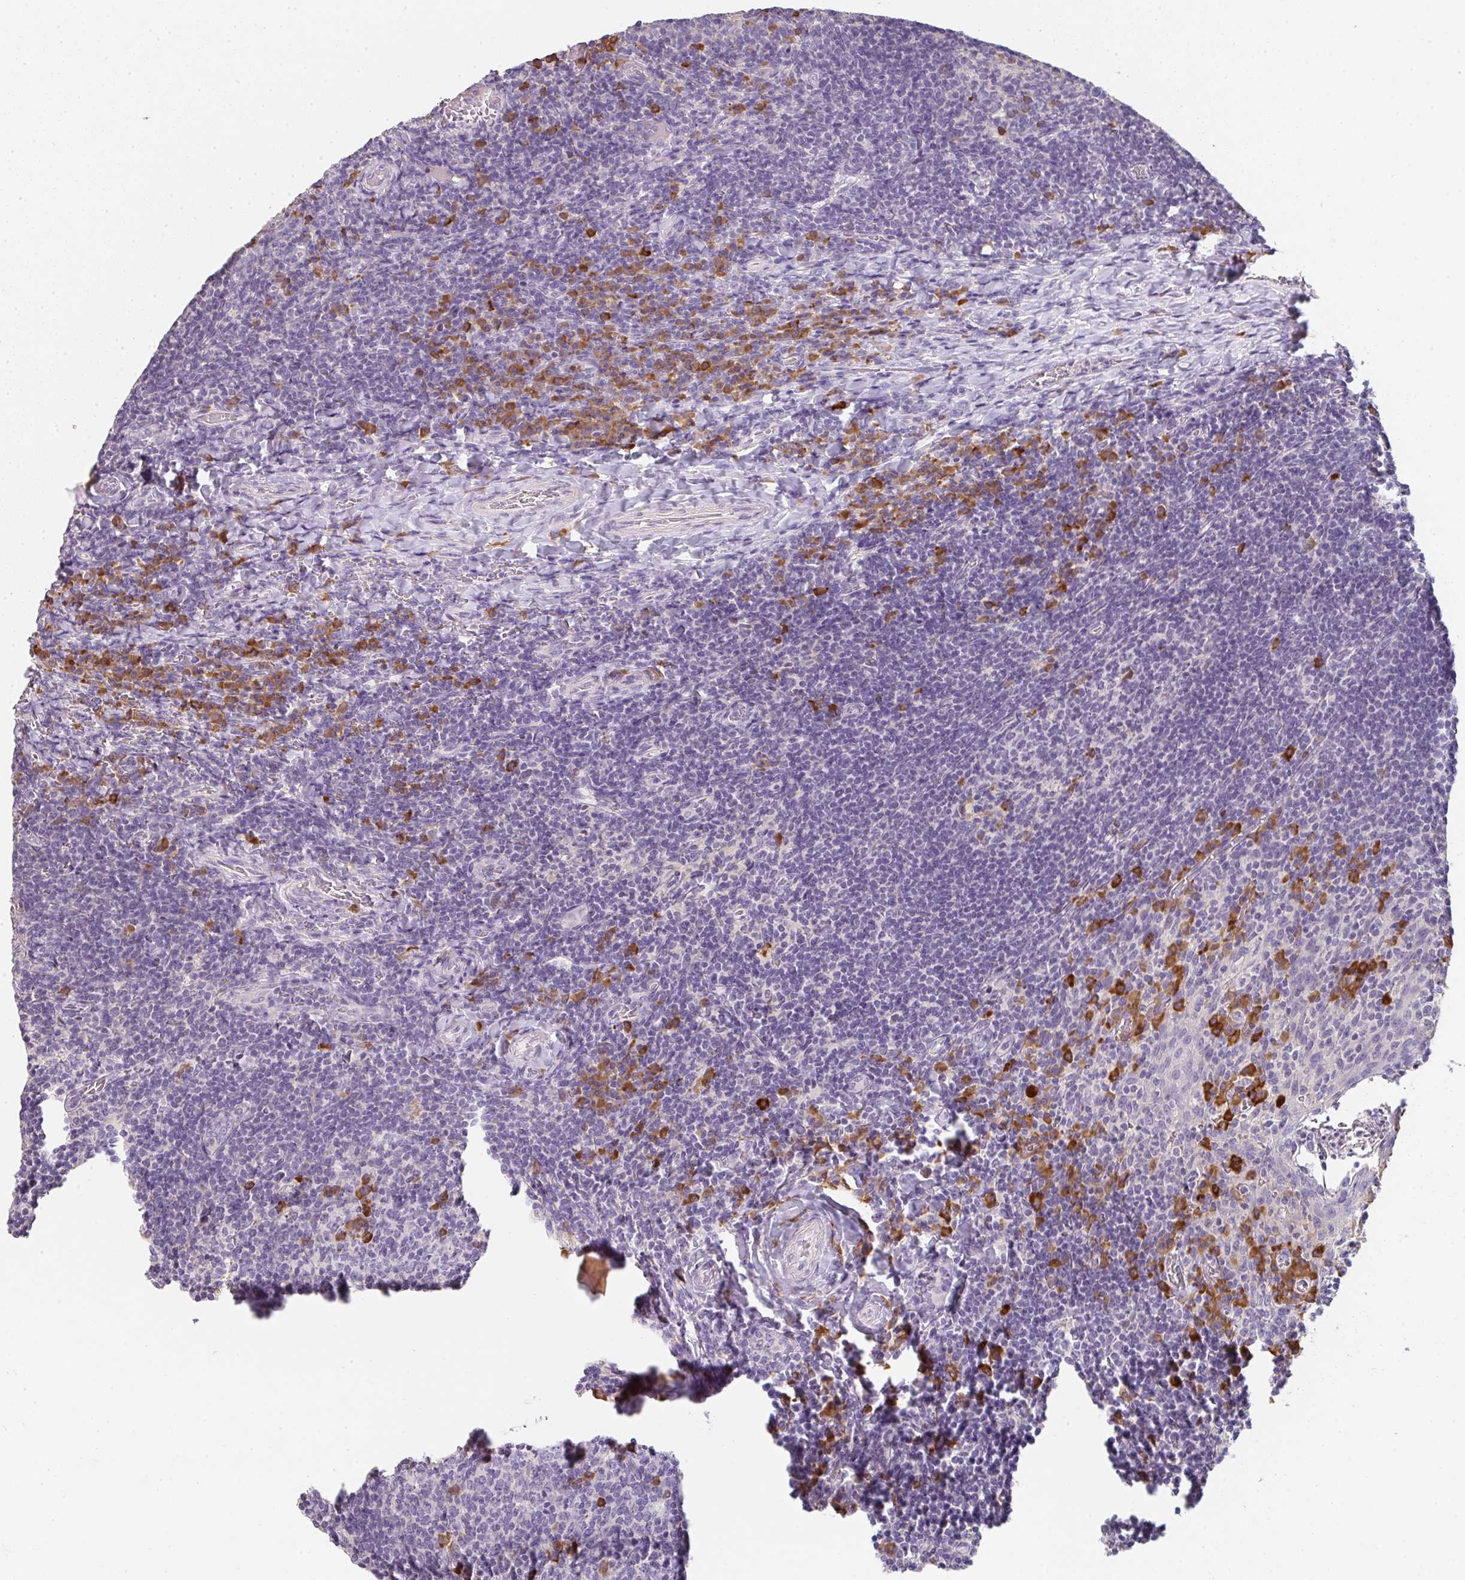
{"staining": {"intensity": "moderate", "quantity": "<25%", "location": "cytoplasmic/membranous"}, "tissue": "tonsil", "cell_type": "Germinal center cells", "image_type": "normal", "snomed": [{"axis": "morphology", "description": "Normal tissue, NOS"}, {"axis": "topography", "description": "Tonsil"}], "caption": "Approximately <25% of germinal center cells in benign human tonsil show moderate cytoplasmic/membranous protein positivity as visualized by brown immunohistochemical staining.", "gene": "ZNF215", "patient": {"sex": "female", "age": 10}}